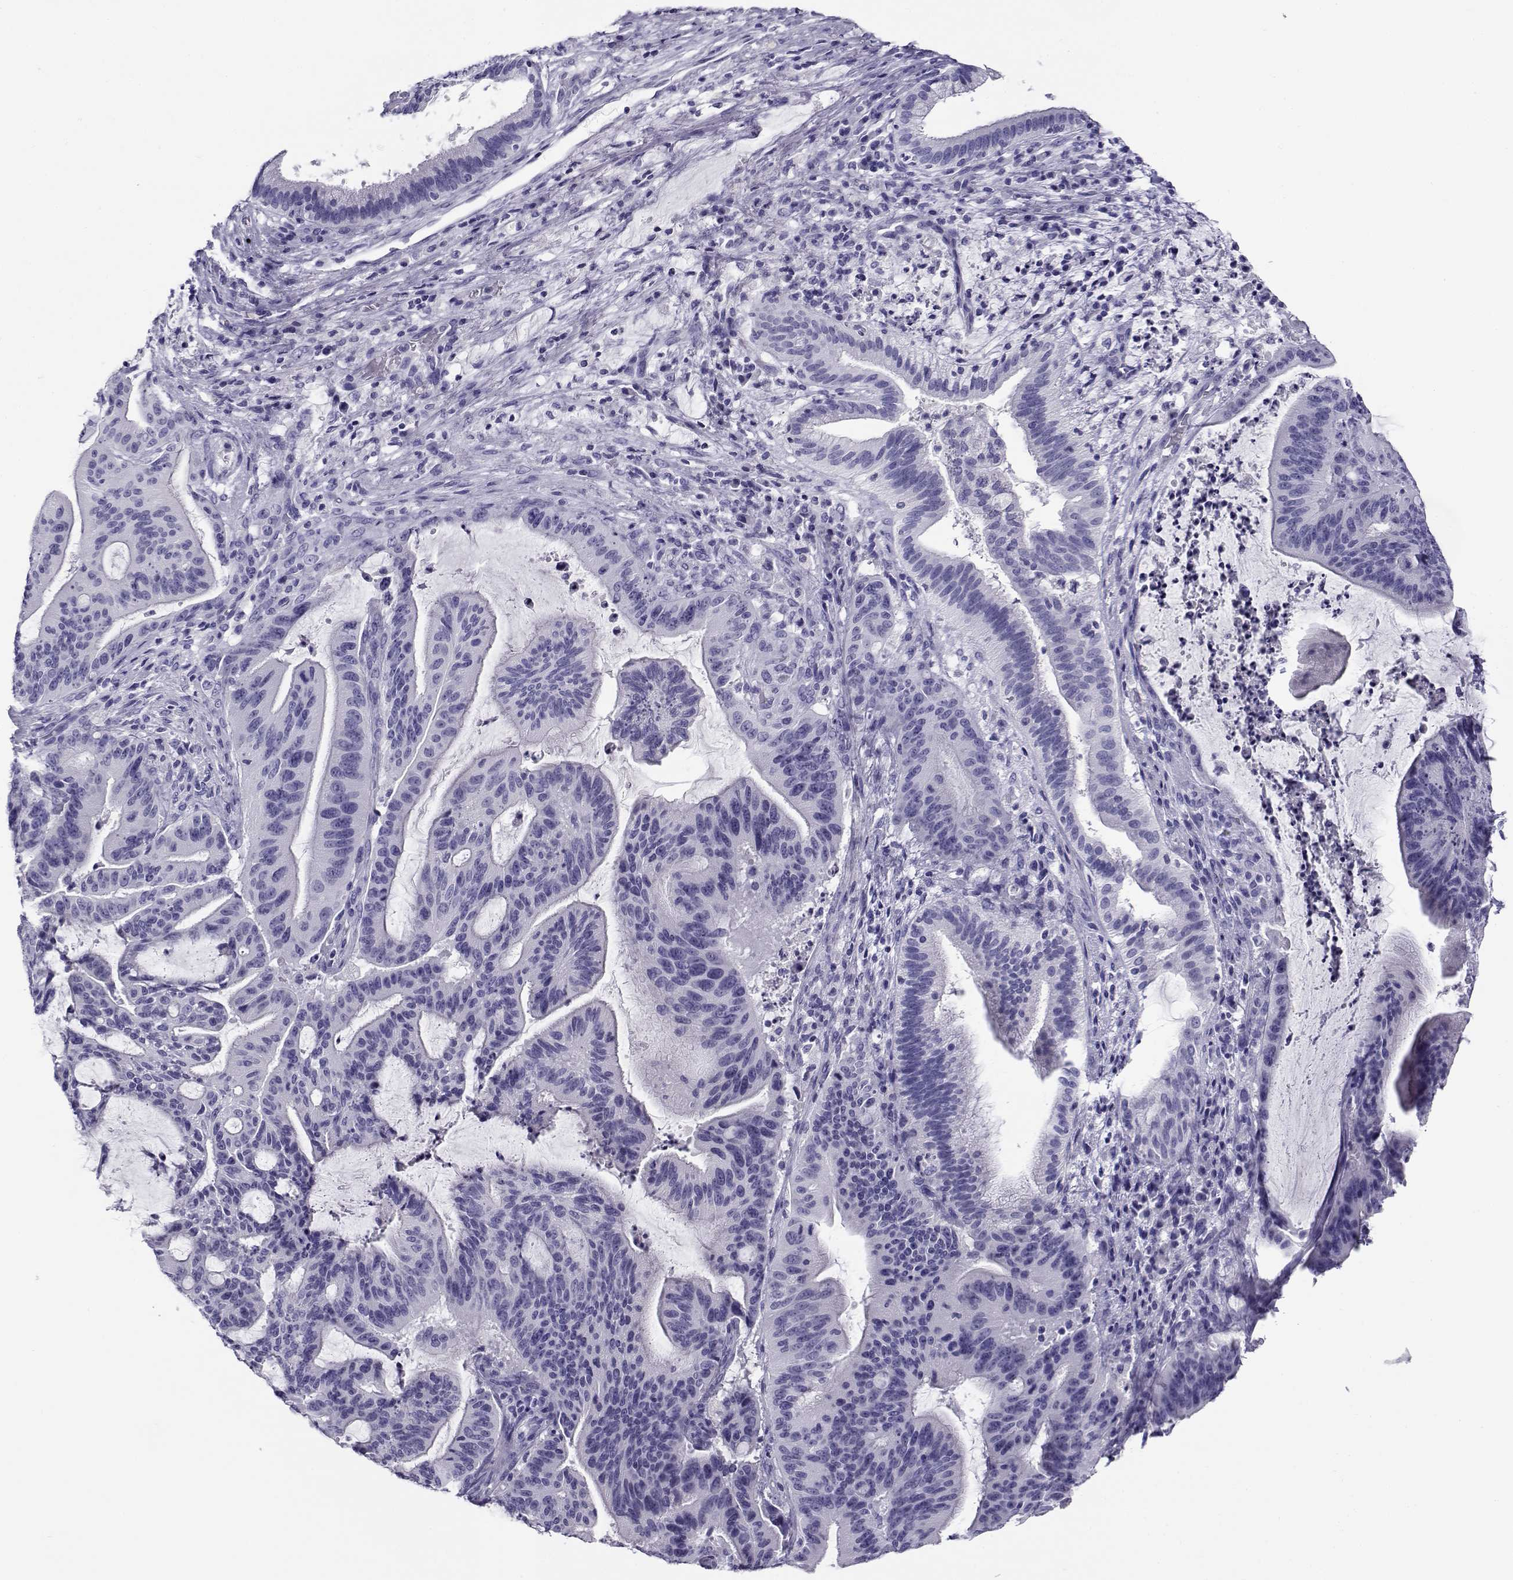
{"staining": {"intensity": "negative", "quantity": "none", "location": "none"}, "tissue": "liver cancer", "cell_type": "Tumor cells", "image_type": "cancer", "snomed": [{"axis": "morphology", "description": "Cholangiocarcinoma"}, {"axis": "topography", "description": "Liver"}], "caption": "This is a histopathology image of immunohistochemistry staining of liver cancer (cholangiocarcinoma), which shows no positivity in tumor cells. The staining is performed using DAB brown chromogen with nuclei counter-stained in using hematoxylin.", "gene": "CABS1", "patient": {"sex": "female", "age": 73}}